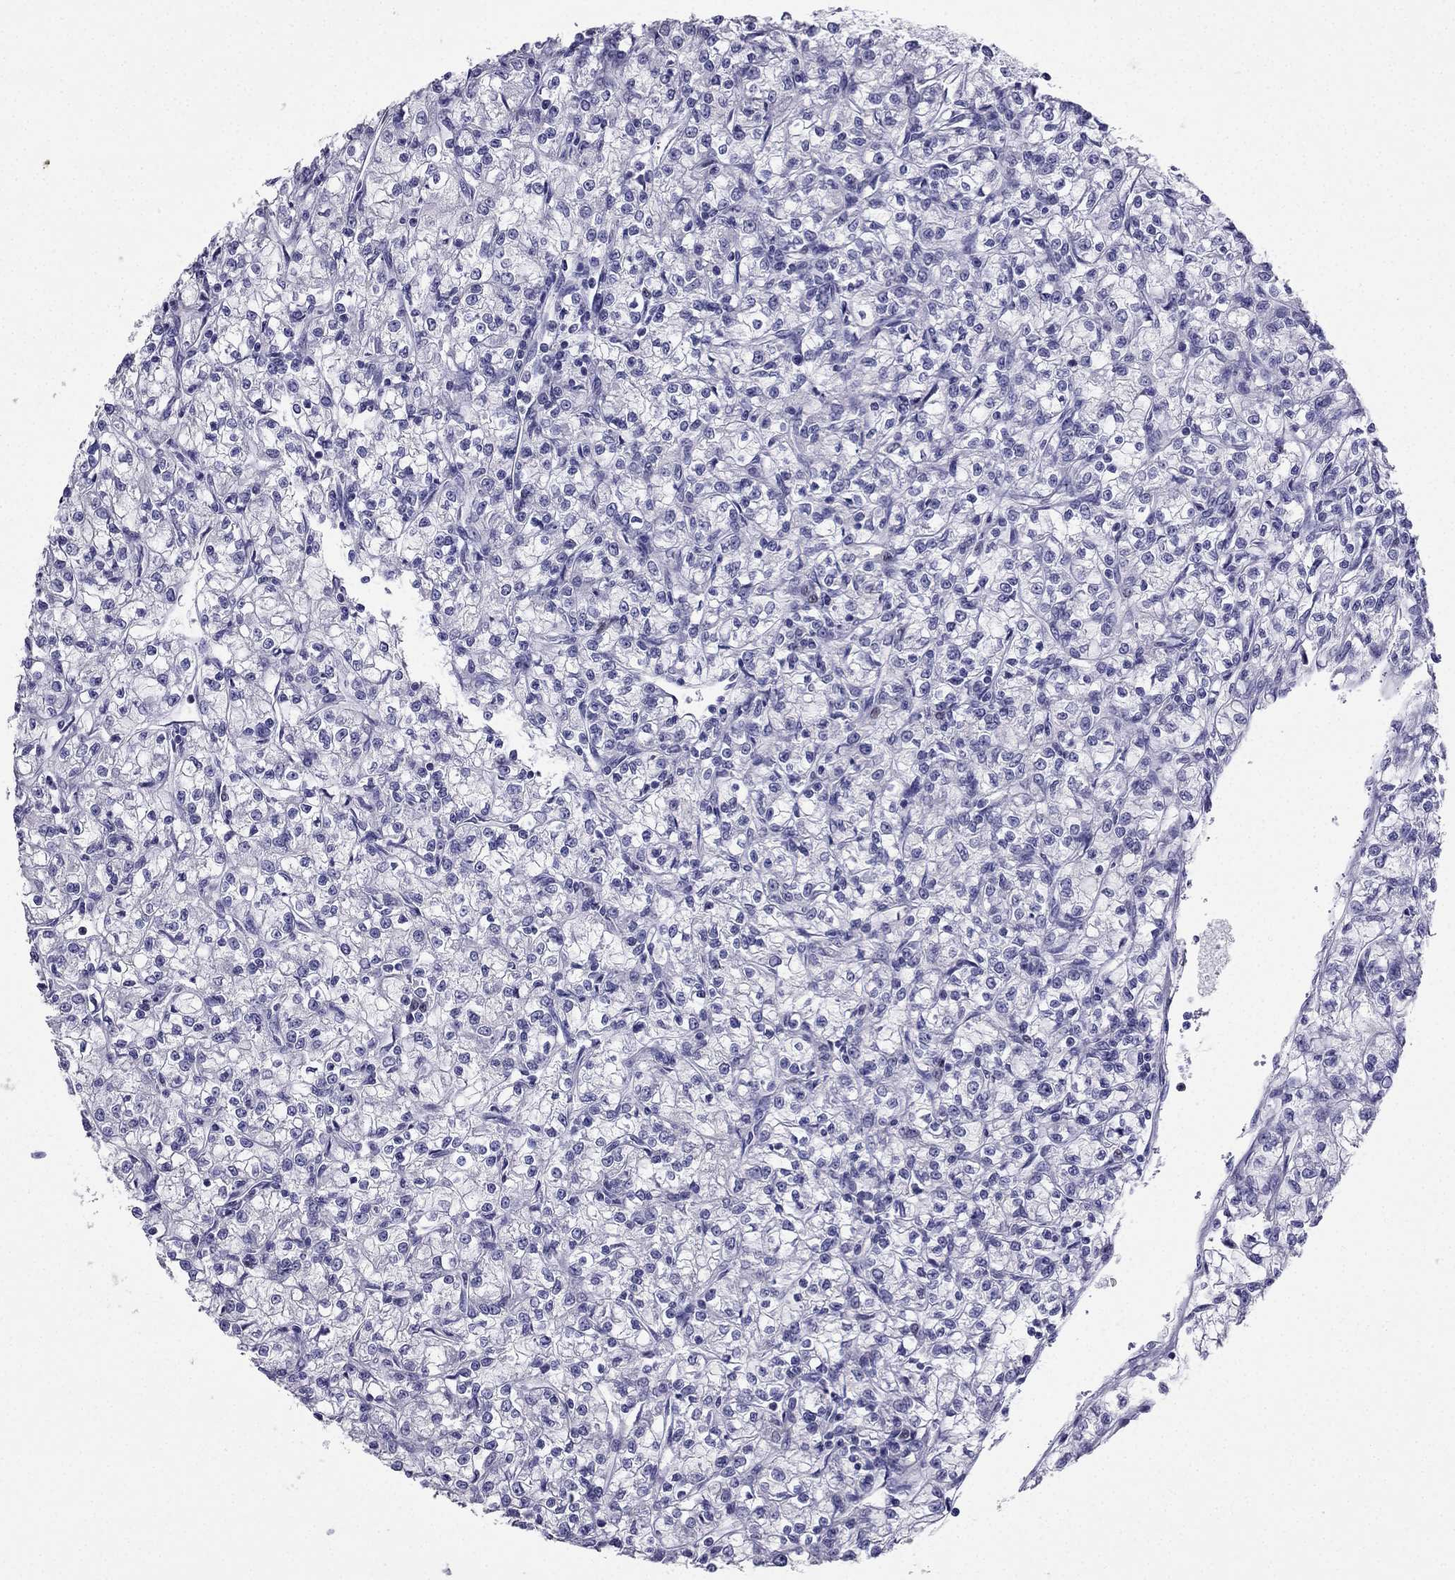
{"staining": {"intensity": "negative", "quantity": "none", "location": "none"}, "tissue": "renal cancer", "cell_type": "Tumor cells", "image_type": "cancer", "snomed": [{"axis": "morphology", "description": "Adenocarcinoma, NOS"}, {"axis": "topography", "description": "Kidney"}], "caption": "High magnification brightfield microscopy of renal cancer (adenocarcinoma) stained with DAB (brown) and counterstained with hematoxylin (blue): tumor cells show no significant staining.", "gene": "ARID3A", "patient": {"sex": "female", "age": 59}}